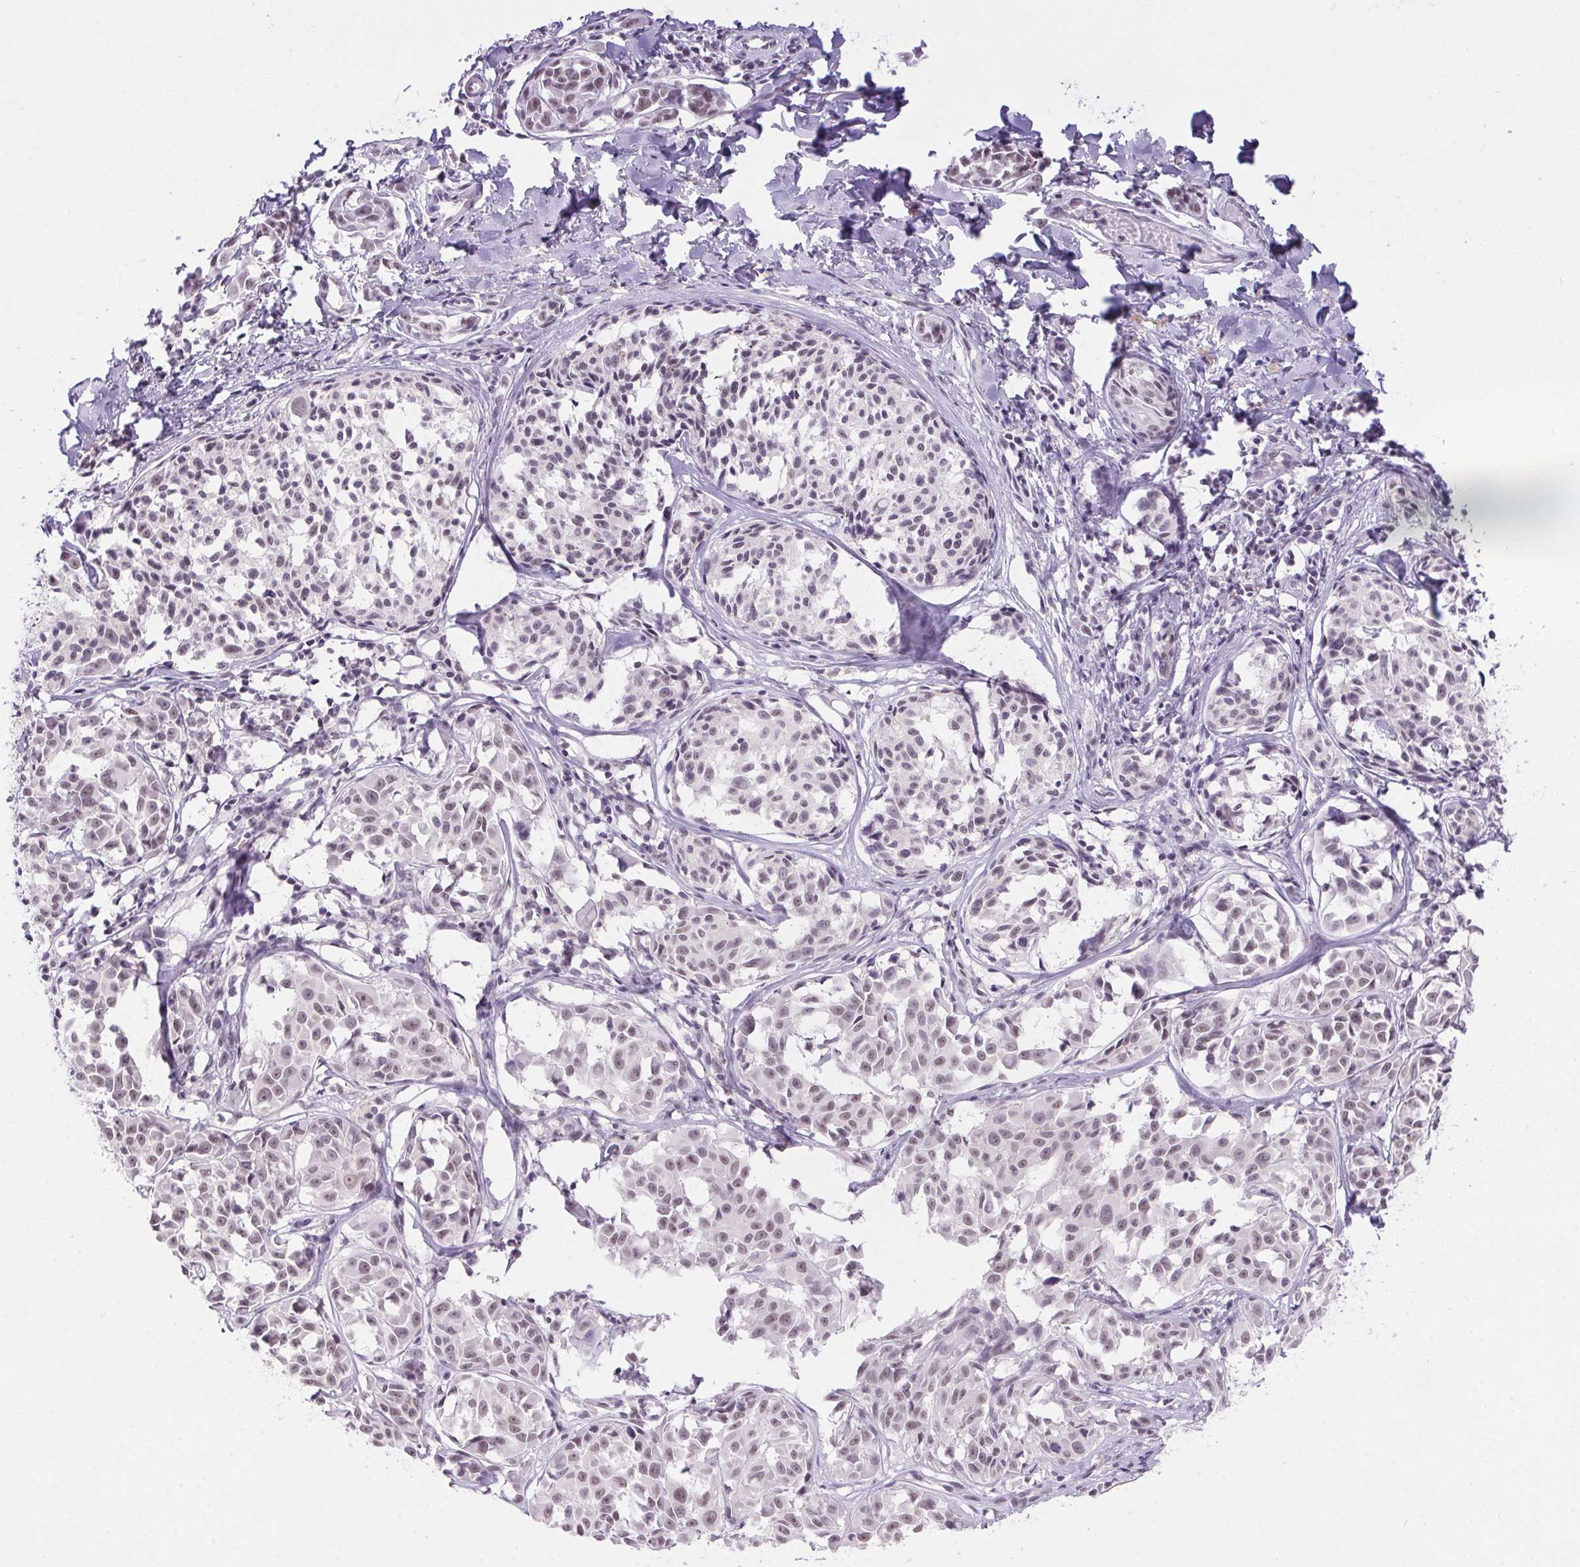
{"staining": {"intensity": "weak", "quantity": "<25%", "location": "nuclear"}, "tissue": "melanoma", "cell_type": "Tumor cells", "image_type": "cancer", "snomed": [{"axis": "morphology", "description": "Malignant melanoma, NOS"}, {"axis": "topography", "description": "Skin"}], "caption": "A high-resolution histopathology image shows immunohistochemistry staining of melanoma, which demonstrates no significant positivity in tumor cells.", "gene": "DDX17", "patient": {"sex": "male", "age": 51}}